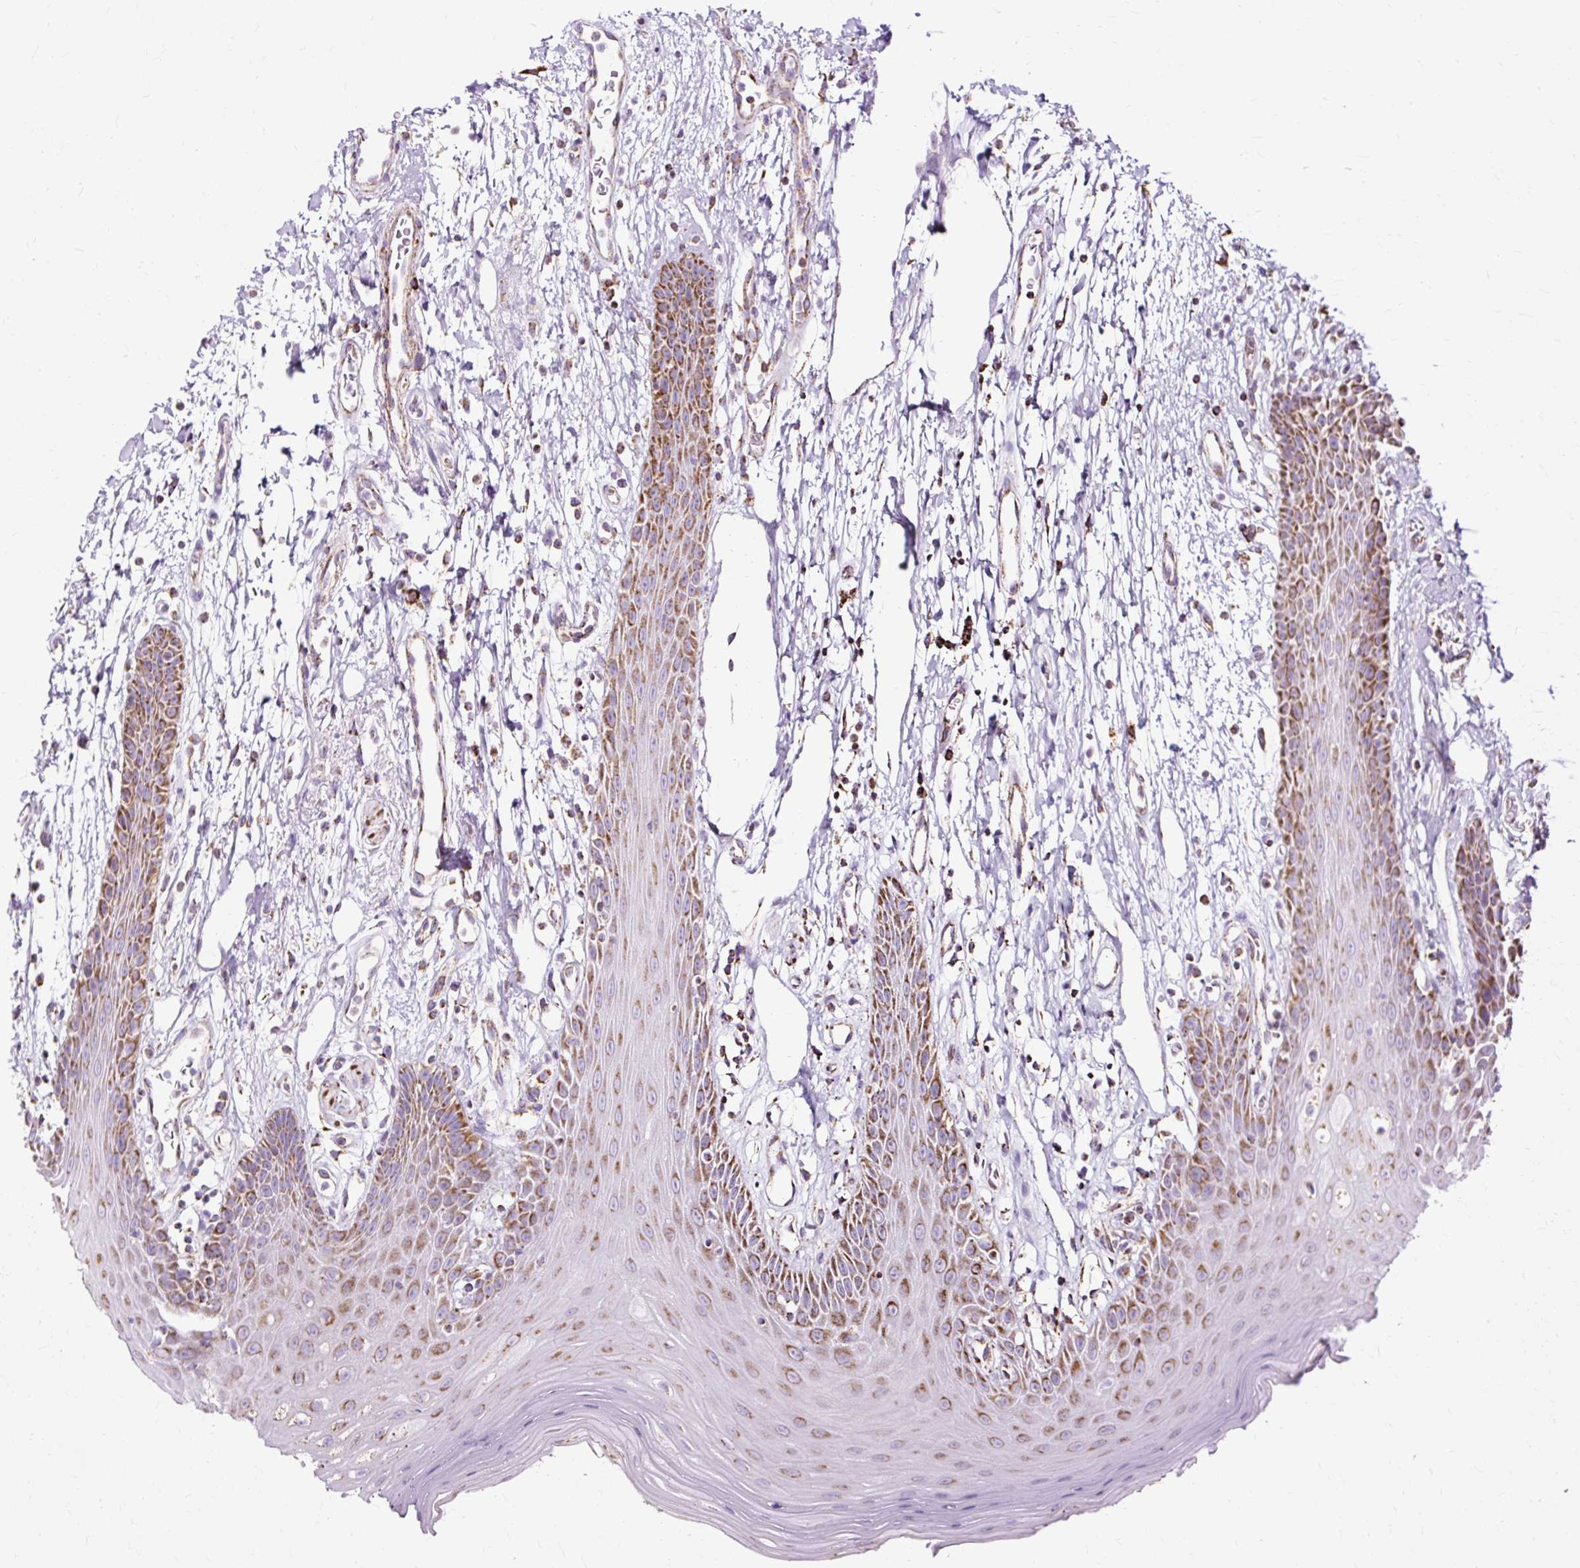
{"staining": {"intensity": "moderate", "quantity": ">75%", "location": "cytoplasmic/membranous"}, "tissue": "oral mucosa", "cell_type": "Squamous epithelial cells", "image_type": "normal", "snomed": [{"axis": "morphology", "description": "Normal tissue, NOS"}, {"axis": "topography", "description": "Oral tissue"}, {"axis": "topography", "description": "Tounge, NOS"}], "caption": "Protein staining of unremarkable oral mucosa reveals moderate cytoplasmic/membranous expression in about >75% of squamous epithelial cells.", "gene": "DLAT", "patient": {"sex": "female", "age": 59}}